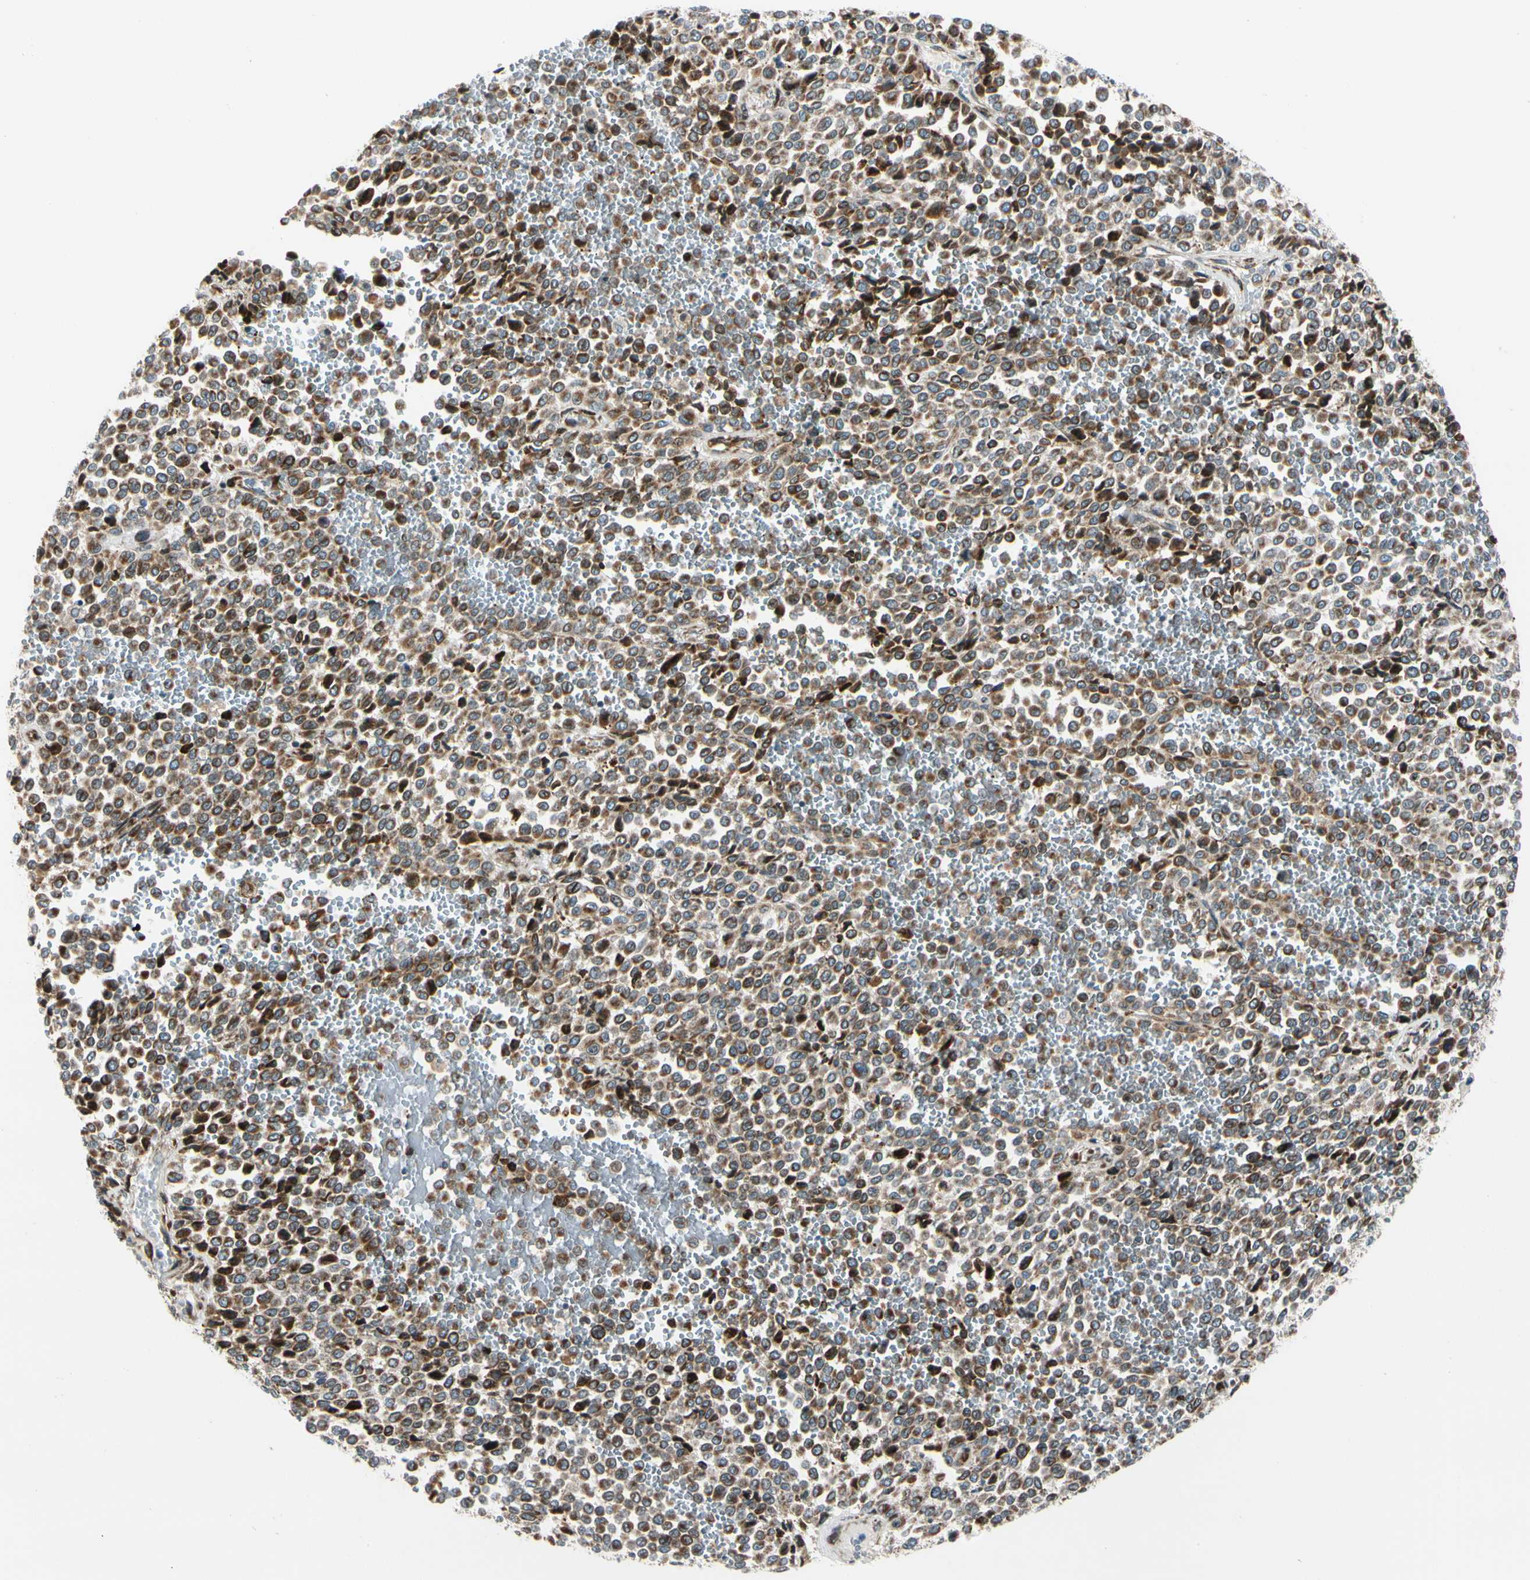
{"staining": {"intensity": "moderate", "quantity": ">75%", "location": "cytoplasmic/membranous"}, "tissue": "melanoma", "cell_type": "Tumor cells", "image_type": "cancer", "snomed": [{"axis": "morphology", "description": "Malignant melanoma, Metastatic site"}, {"axis": "topography", "description": "Pancreas"}], "caption": "Moderate cytoplasmic/membranous protein expression is present in approximately >75% of tumor cells in melanoma.", "gene": "MRPL9", "patient": {"sex": "female", "age": 30}}